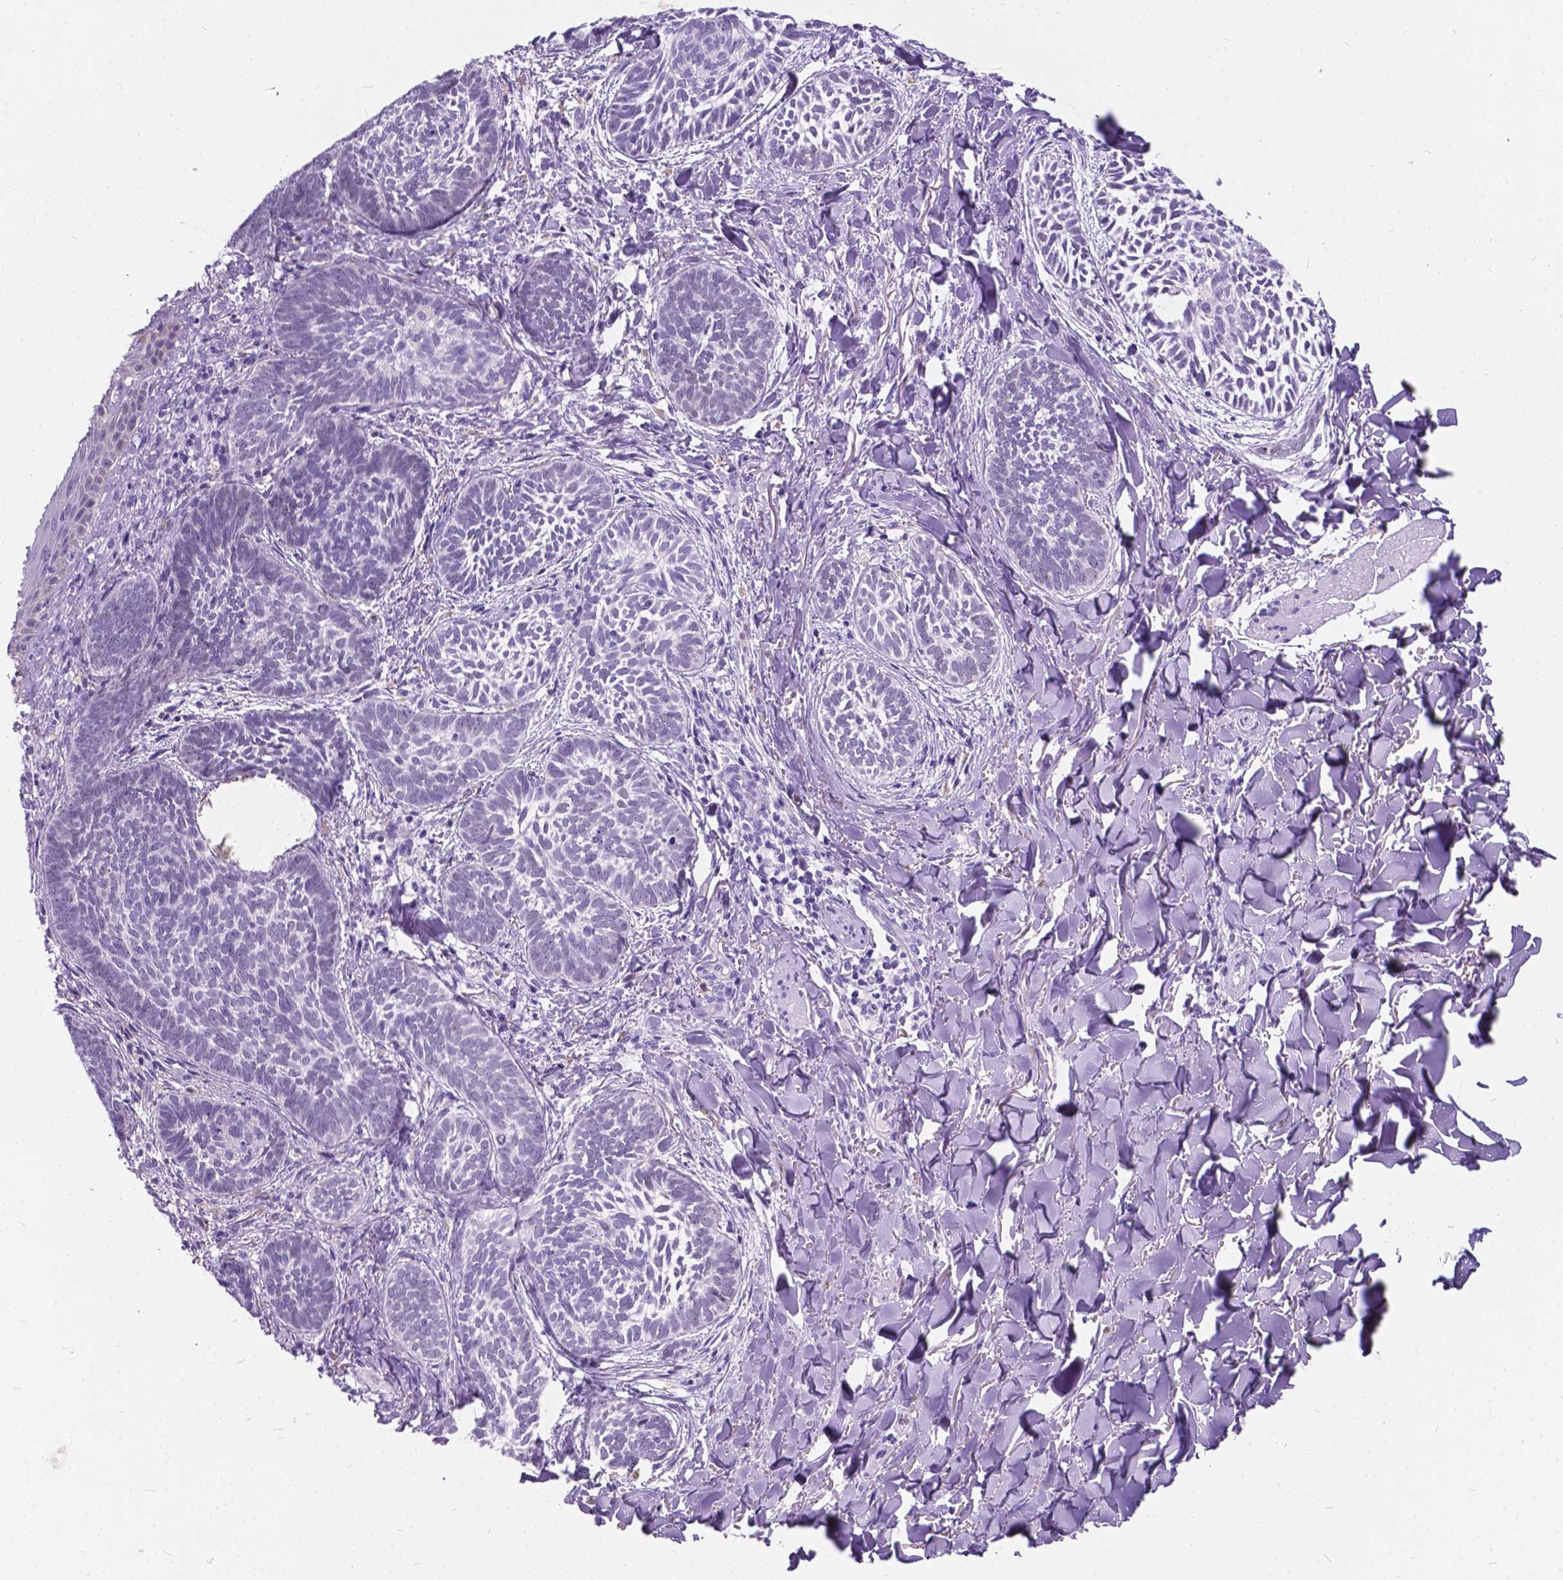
{"staining": {"intensity": "negative", "quantity": "none", "location": "none"}, "tissue": "skin cancer", "cell_type": "Tumor cells", "image_type": "cancer", "snomed": [{"axis": "morphology", "description": "Normal tissue, NOS"}, {"axis": "morphology", "description": "Basal cell carcinoma"}, {"axis": "topography", "description": "Skin"}], "caption": "Tumor cells are negative for brown protein staining in basal cell carcinoma (skin).", "gene": "BSND", "patient": {"sex": "male", "age": 46}}